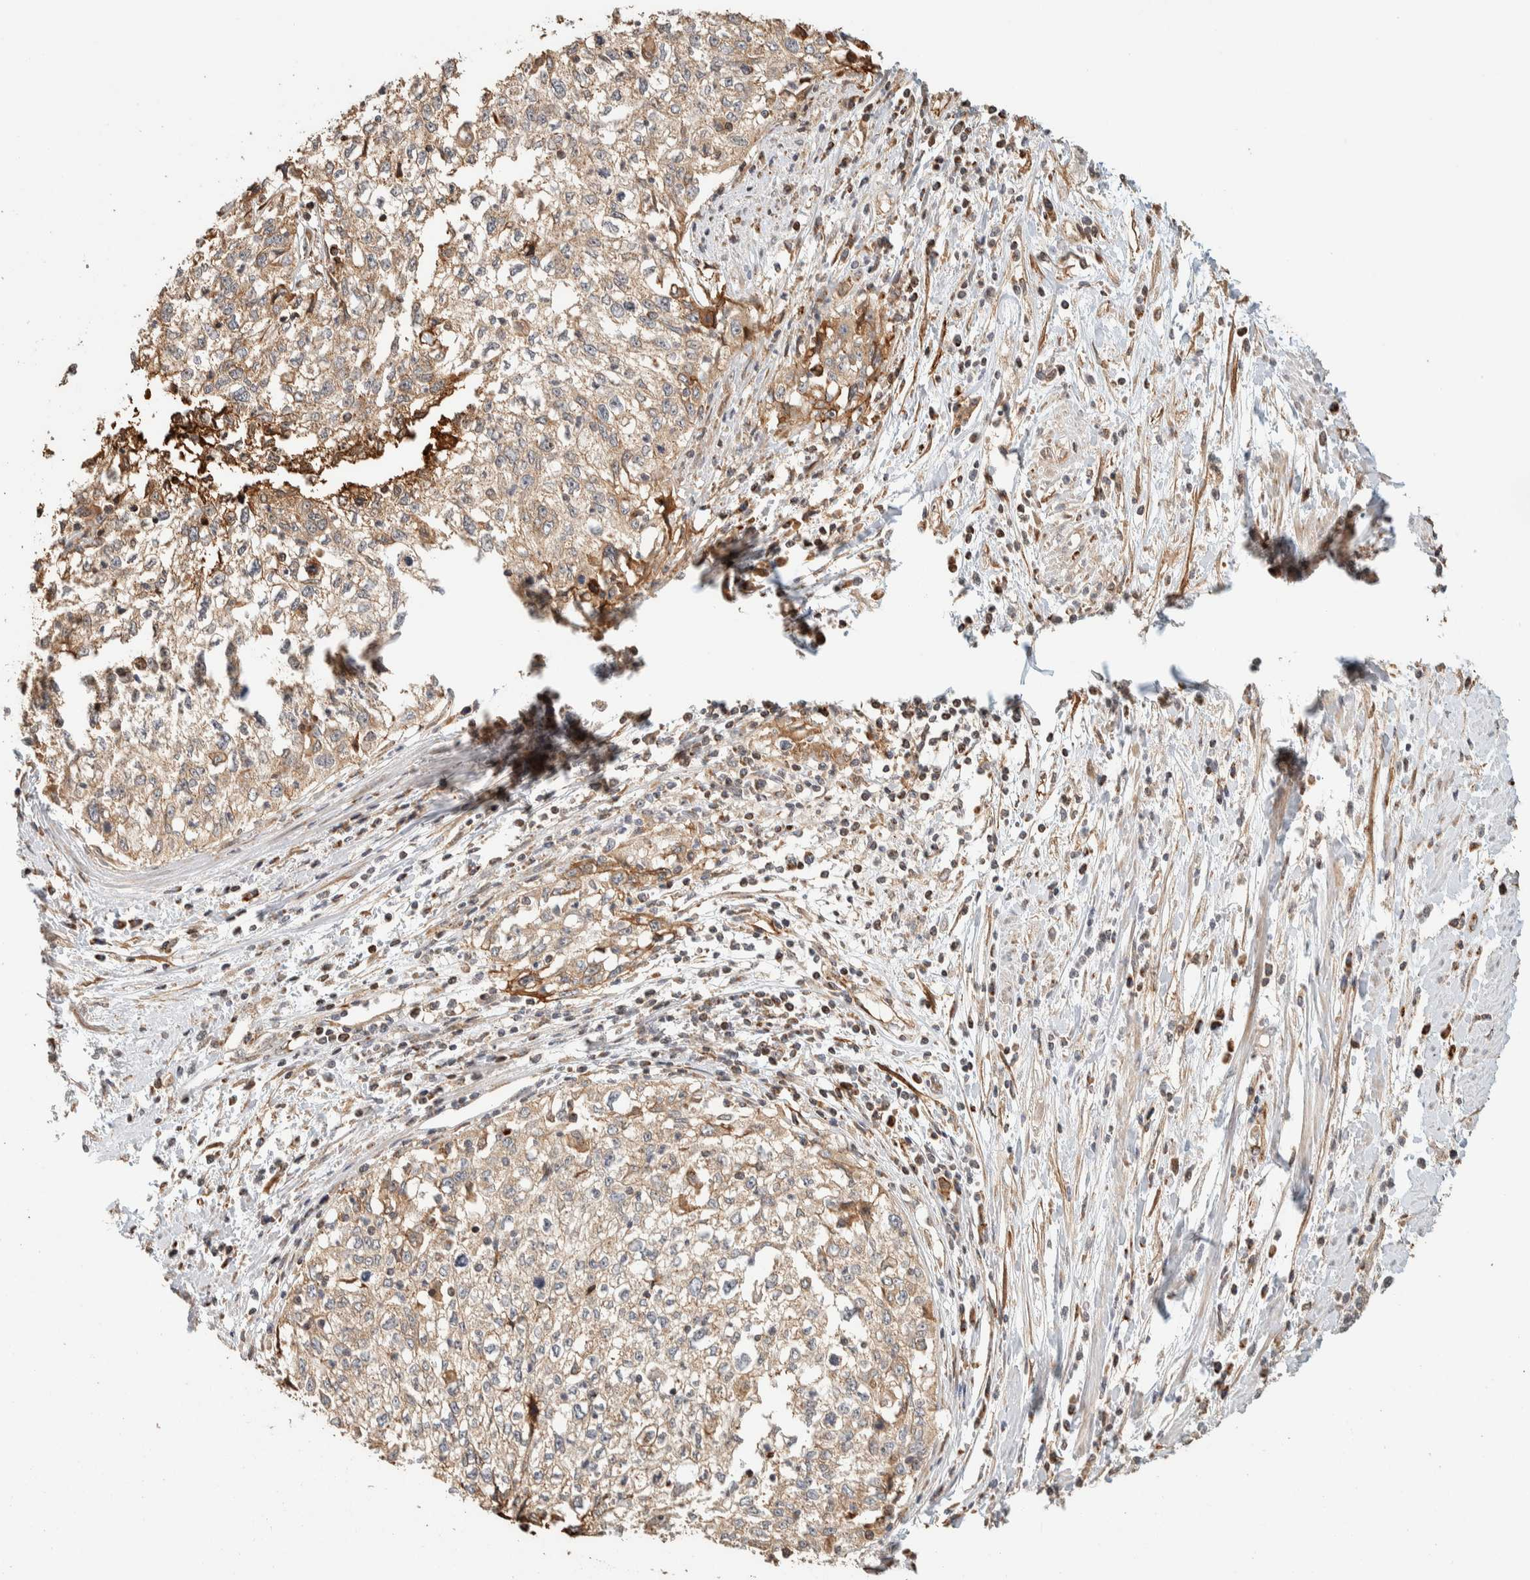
{"staining": {"intensity": "weak", "quantity": ">75%", "location": "cytoplasmic/membranous"}, "tissue": "cervical cancer", "cell_type": "Tumor cells", "image_type": "cancer", "snomed": [{"axis": "morphology", "description": "Squamous cell carcinoma, NOS"}, {"axis": "topography", "description": "Cervix"}], "caption": "The micrograph exhibits staining of cervical cancer, revealing weak cytoplasmic/membranous protein positivity (brown color) within tumor cells.", "gene": "KIF9", "patient": {"sex": "female", "age": 57}}